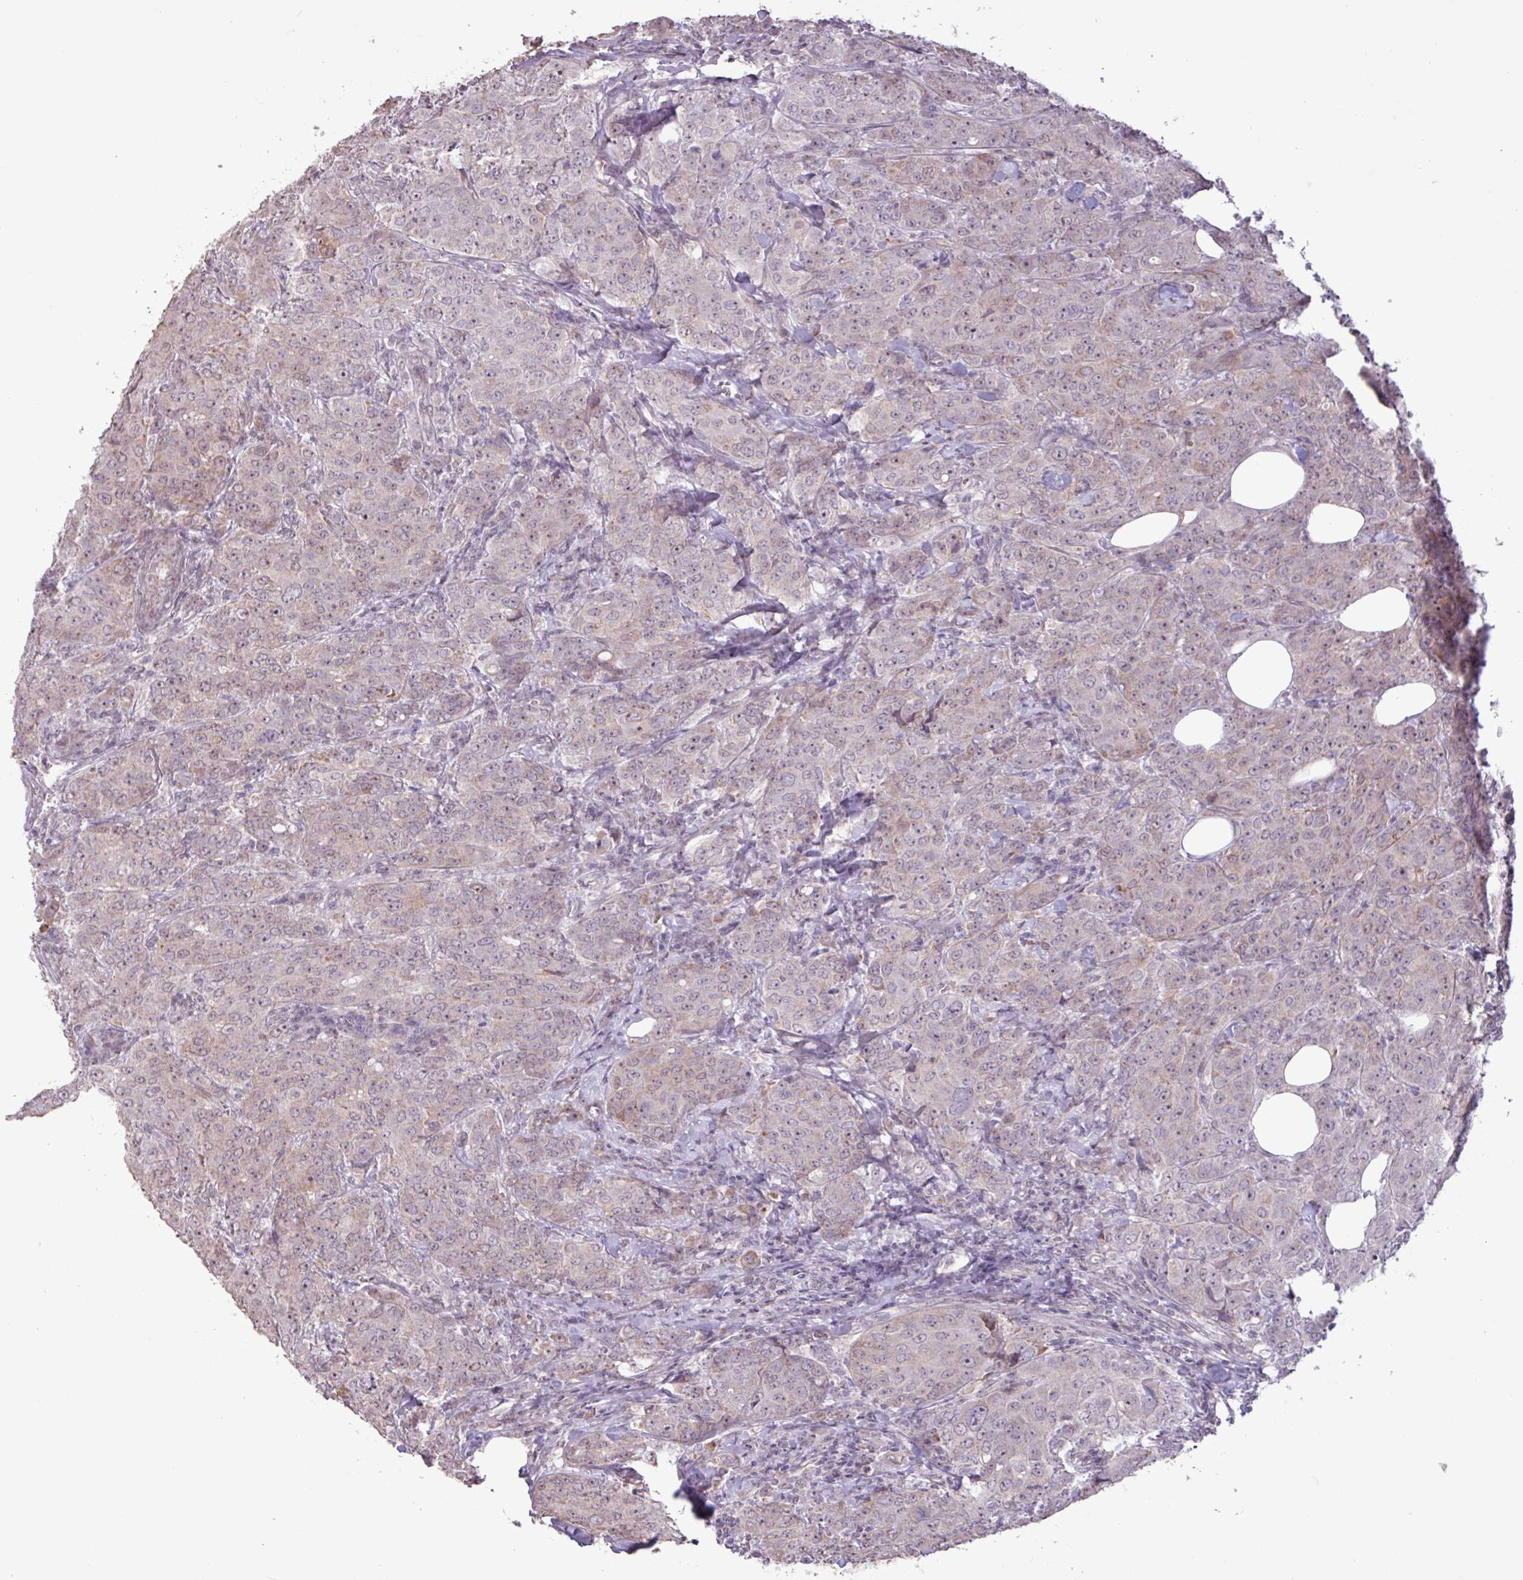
{"staining": {"intensity": "weak", "quantity": "25%-75%", "location": "nuclear"}, "tissue": "breast cancer", "cell_type": "Tumor cells", "image_type": "cancer", "snomed": [{"axis": "morphology", "description": "Duct carcinoma"}, {"axis": "topography", "description": "Breast"}], "caption": "IHC photomicrograph of breast cancer stained for a protein (brown), which displays low levels of weak nuclear expression in about 25%-75% of tumor cells.", "gene": "L3MBTL3", "patient": {"sex": "female", "age": 43}}